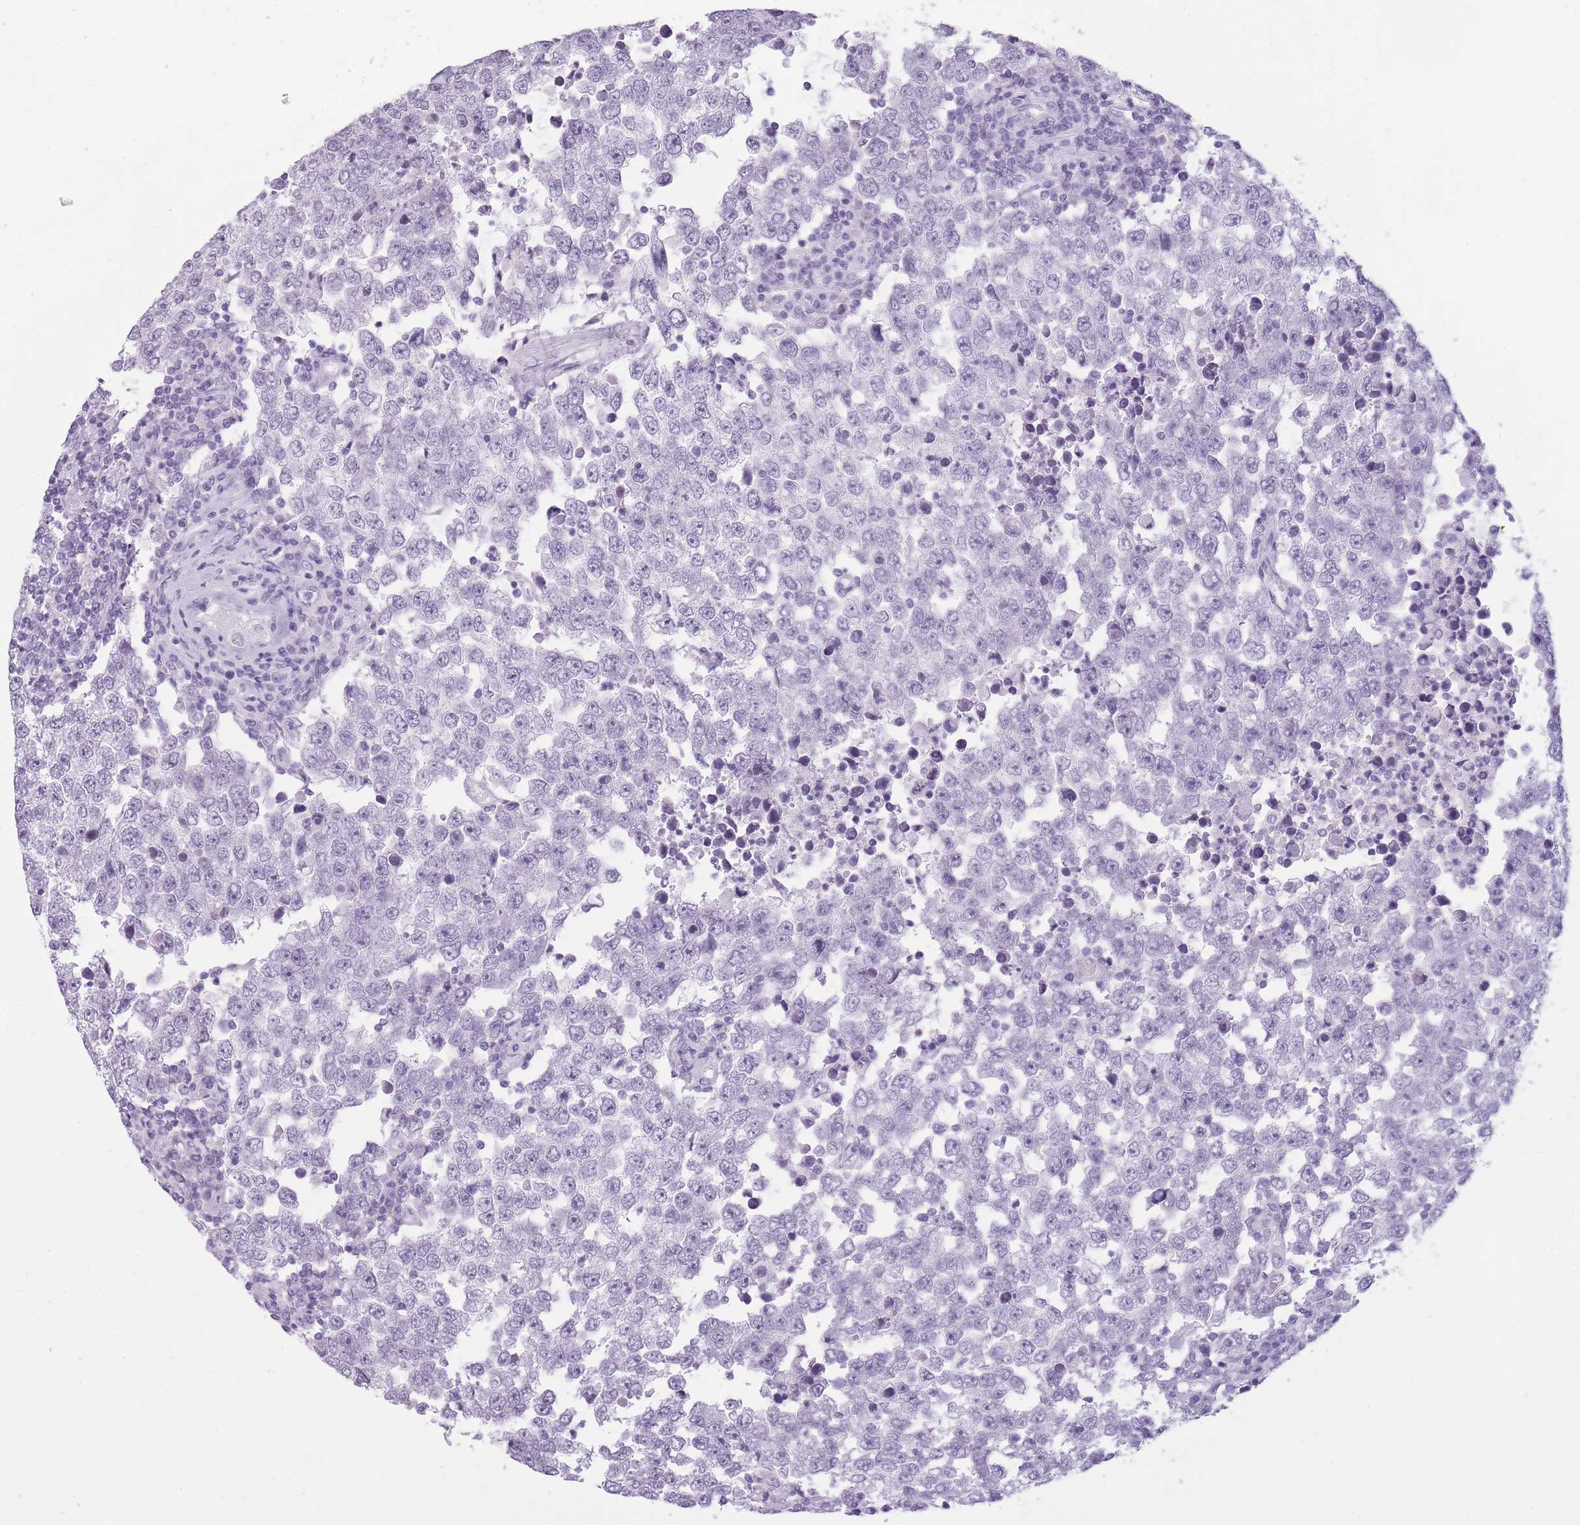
{"staining": {"intensity": "negative", "quantity": "none", "location": "none"}, "tissue": "testis cancer", "cell_type": "Tumor cells", "image_type": "cancer", "snomed": [{"axis": "morphology", "description": "Seminoma, NOS"}, {"axis": "morphology", "description": "Carcinoma, Embryonal, NOS"}, {"axis": "topography", "description": "Testis"}], "caption": "Testis cancer (seminoma) was stained to show a protein in brown. There is no significant expression in tumor cells. Nuclei are stained in blue.", "gene": "GOLGA6D", "patient": {"sex": "male", "age": 28}}